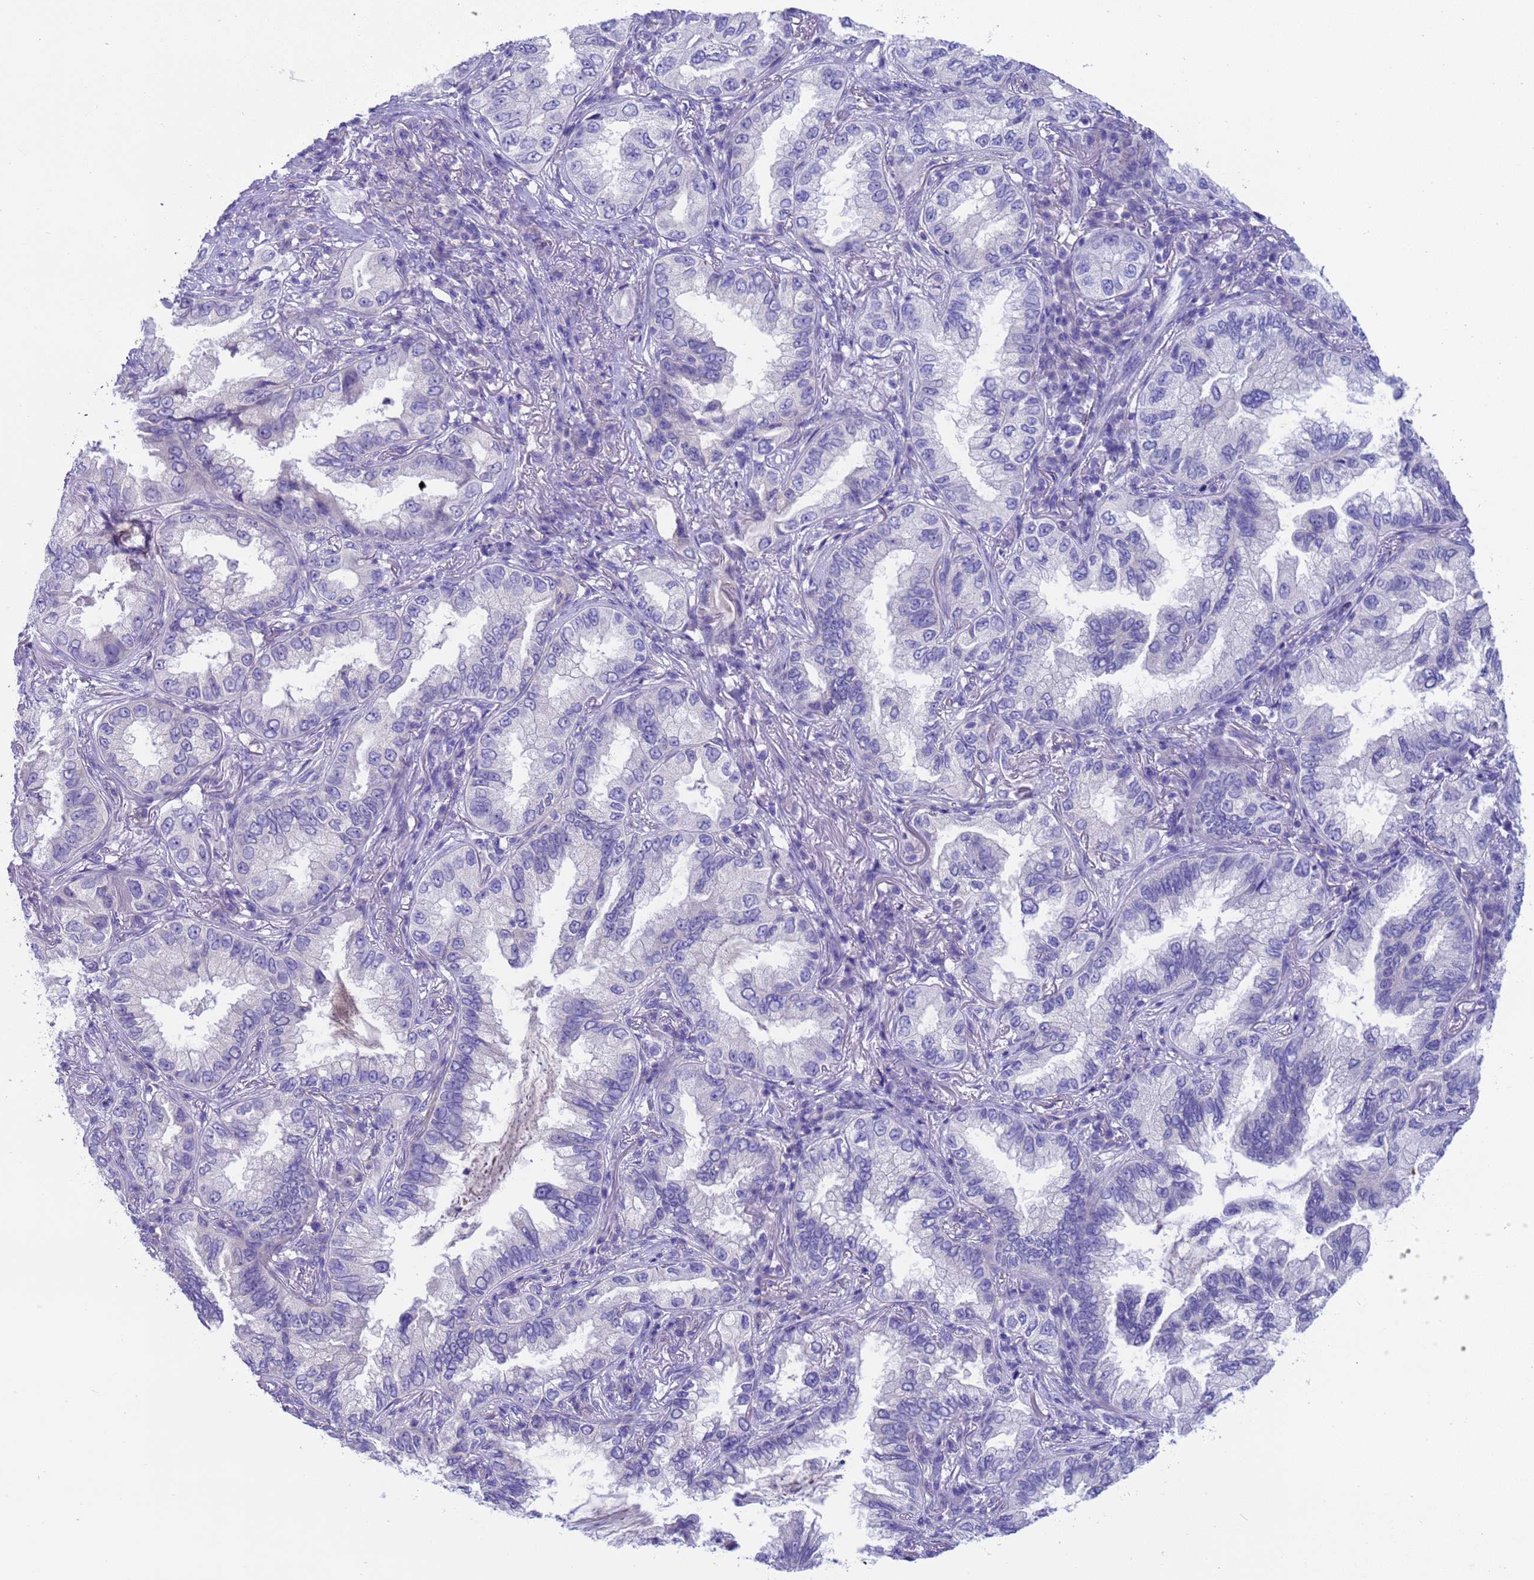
{"staining": {"intensity": "negative", "quantity": "none", "location": "none"}, "tissue": "lung cancer", "cell_type": "Tumor cells", "image_type": "cancer", "snomed": [{"axis": "morphology", "description": "Adenocarcinoma, NOS"}, {"axis": "topography", "description": "Lung"}], "caption": "Adenocarcinoma (lung) was stained to show a protein in brown. There is no significant expression in tumor cells.", "gene": "USP38", "patient": {"sex": "female", "age": 69}}